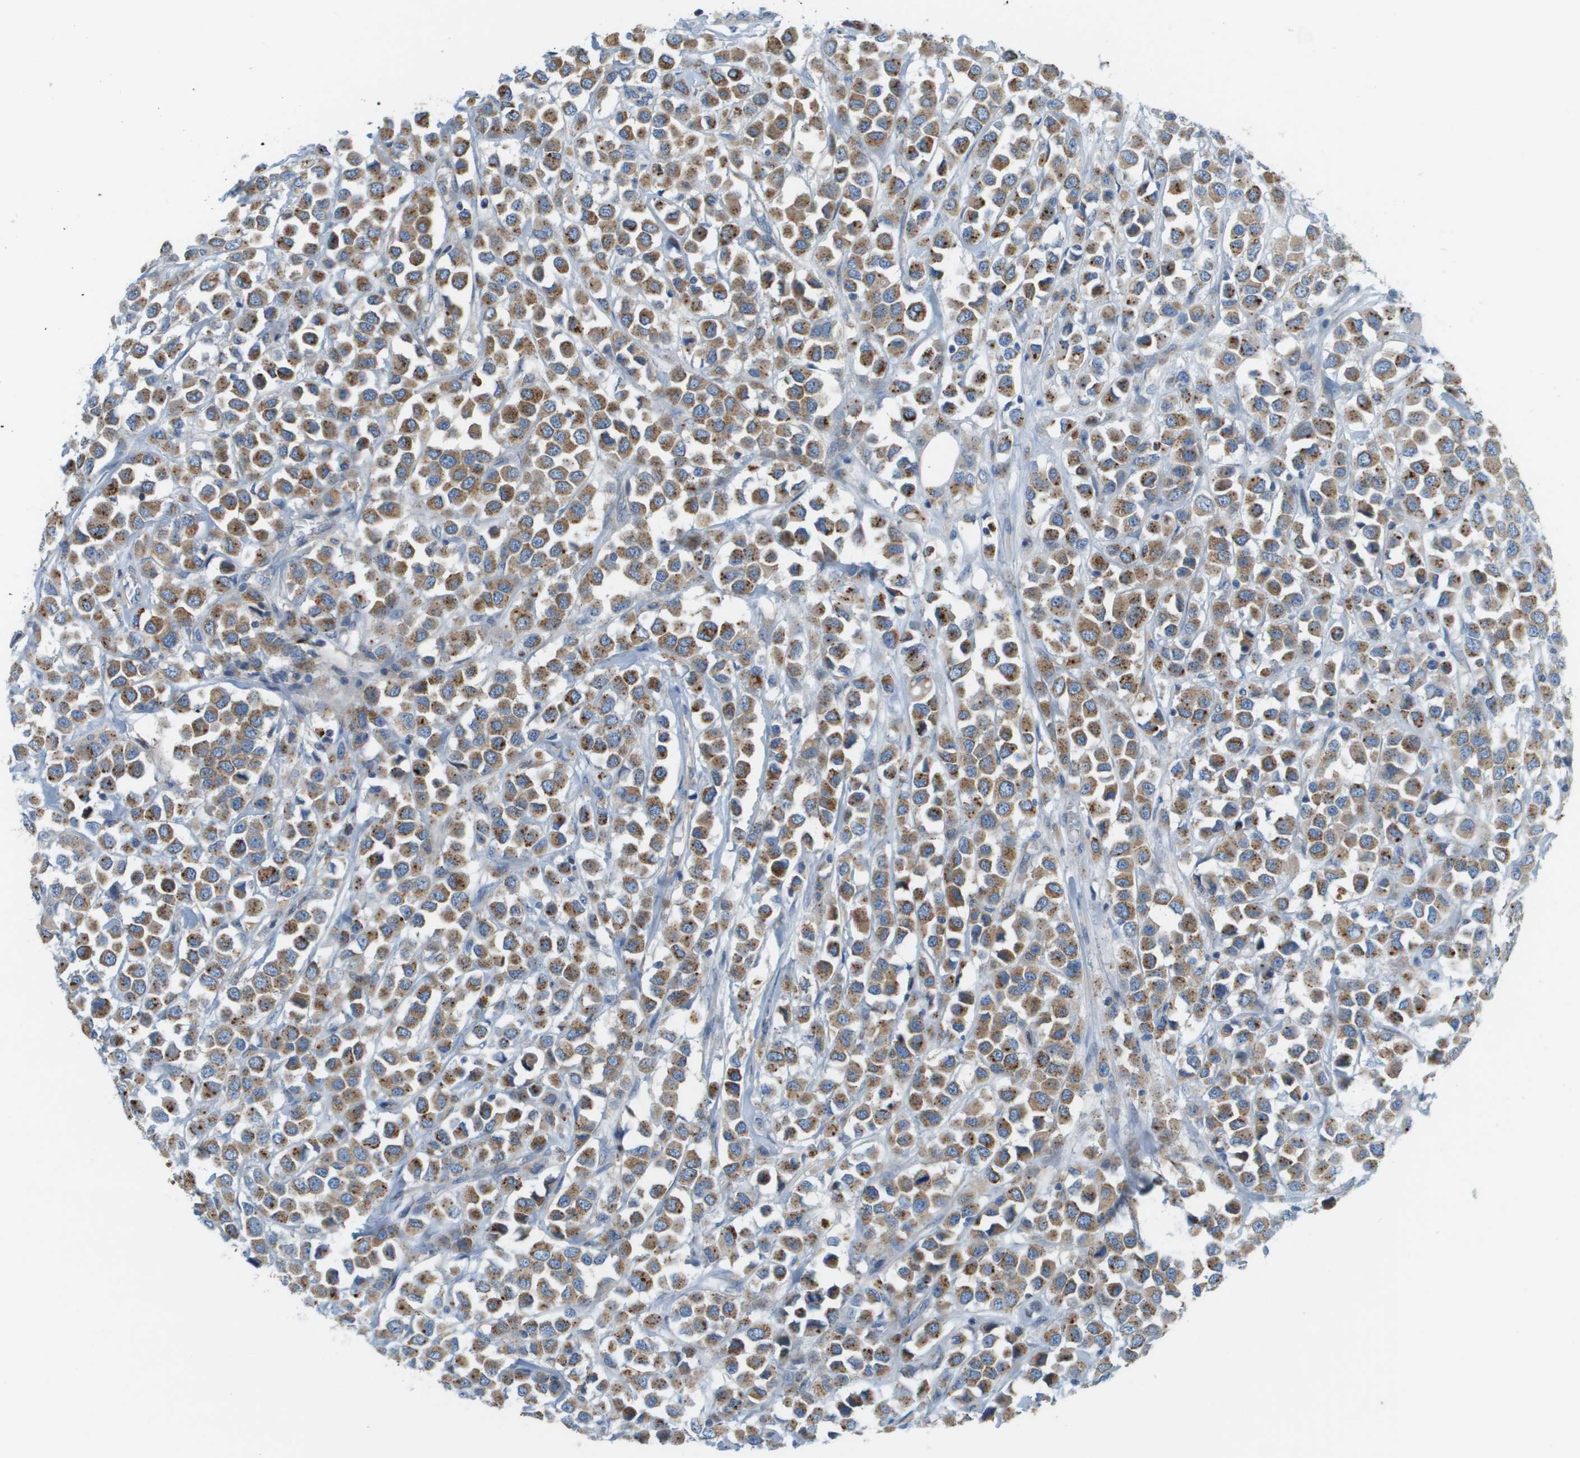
{"staining": {"intensity": "moderate", "quantity": ">75%", "location": "cytoplasmic/membranous"}, "tissue": "breast cancer", "cell_type": "Tumor cells", "image_type": "cancer", "snomed": [{"axis": "morphology", "description": "Duct carcinoma"}, {"axis": "topography", "description": "Breast"}], "caption": "Breast cancer was stained to show a protein in brown. There is medium levels of moderate cytoplasmic/membranous staining in approximately >75% of tumor cells.", "gene": "MYH11", "patient": {"sex": "female", "age": 61}}